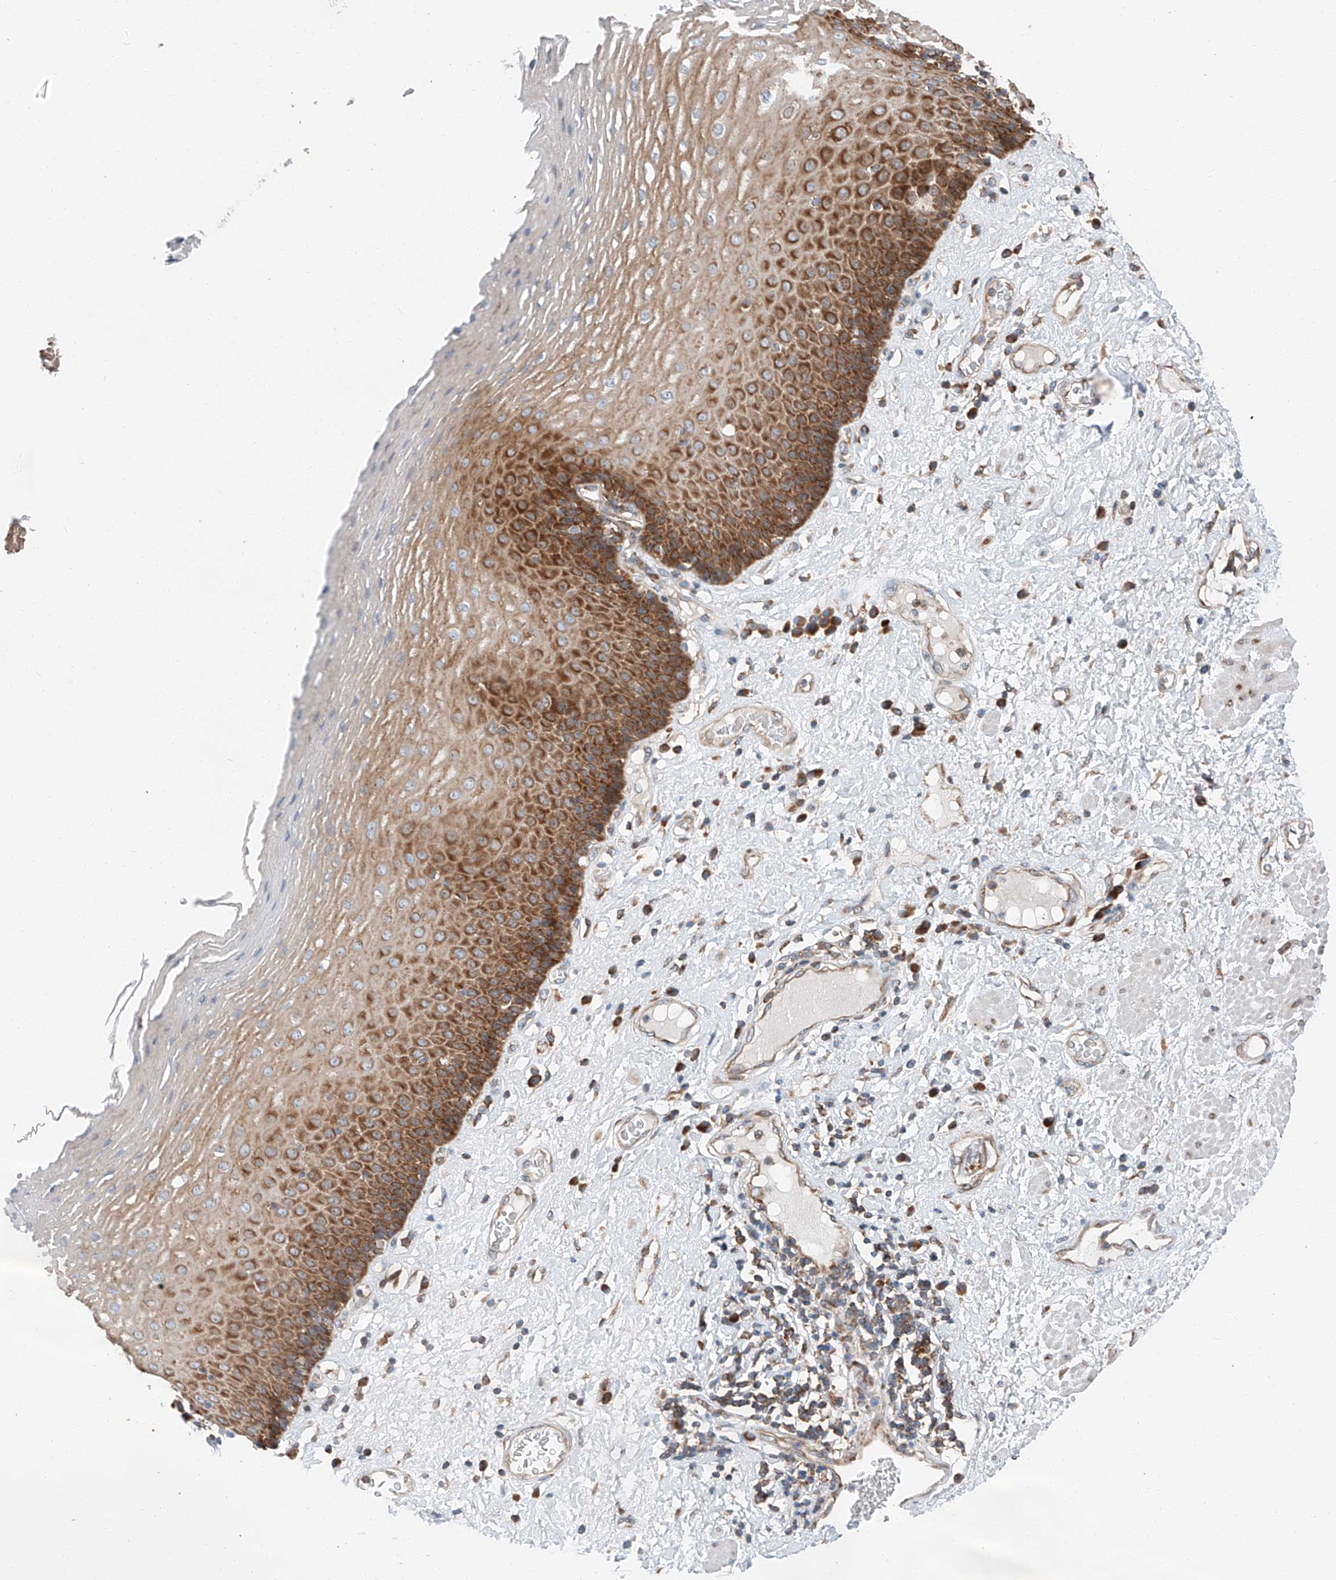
{"staining": {"intensity": "moderate", "quantity": "25%-75%", "location": "cytoplasmic/membranous"}, "tissue": "esophagus", "cell_type": "Squamous epithelial cells", "image_type": "normal", "snomed": [{"axis": "morphology", "description": "Normal tissue, NOS"}, {"axis": "morphology", "description": "Adenocarcinoma, NOS"}, {"axis": "topography", "description": "Esophagus"}], "caption": "This histopathology image demonstrates immunohistochemistry staining of normal human esophagus, with medium moderate cytoplasmic/membranous staining in about 25%-75% of squamous epithelial cells.", "gene": "ZC3H15", "patient": {"sex": "male", "age": 62}}